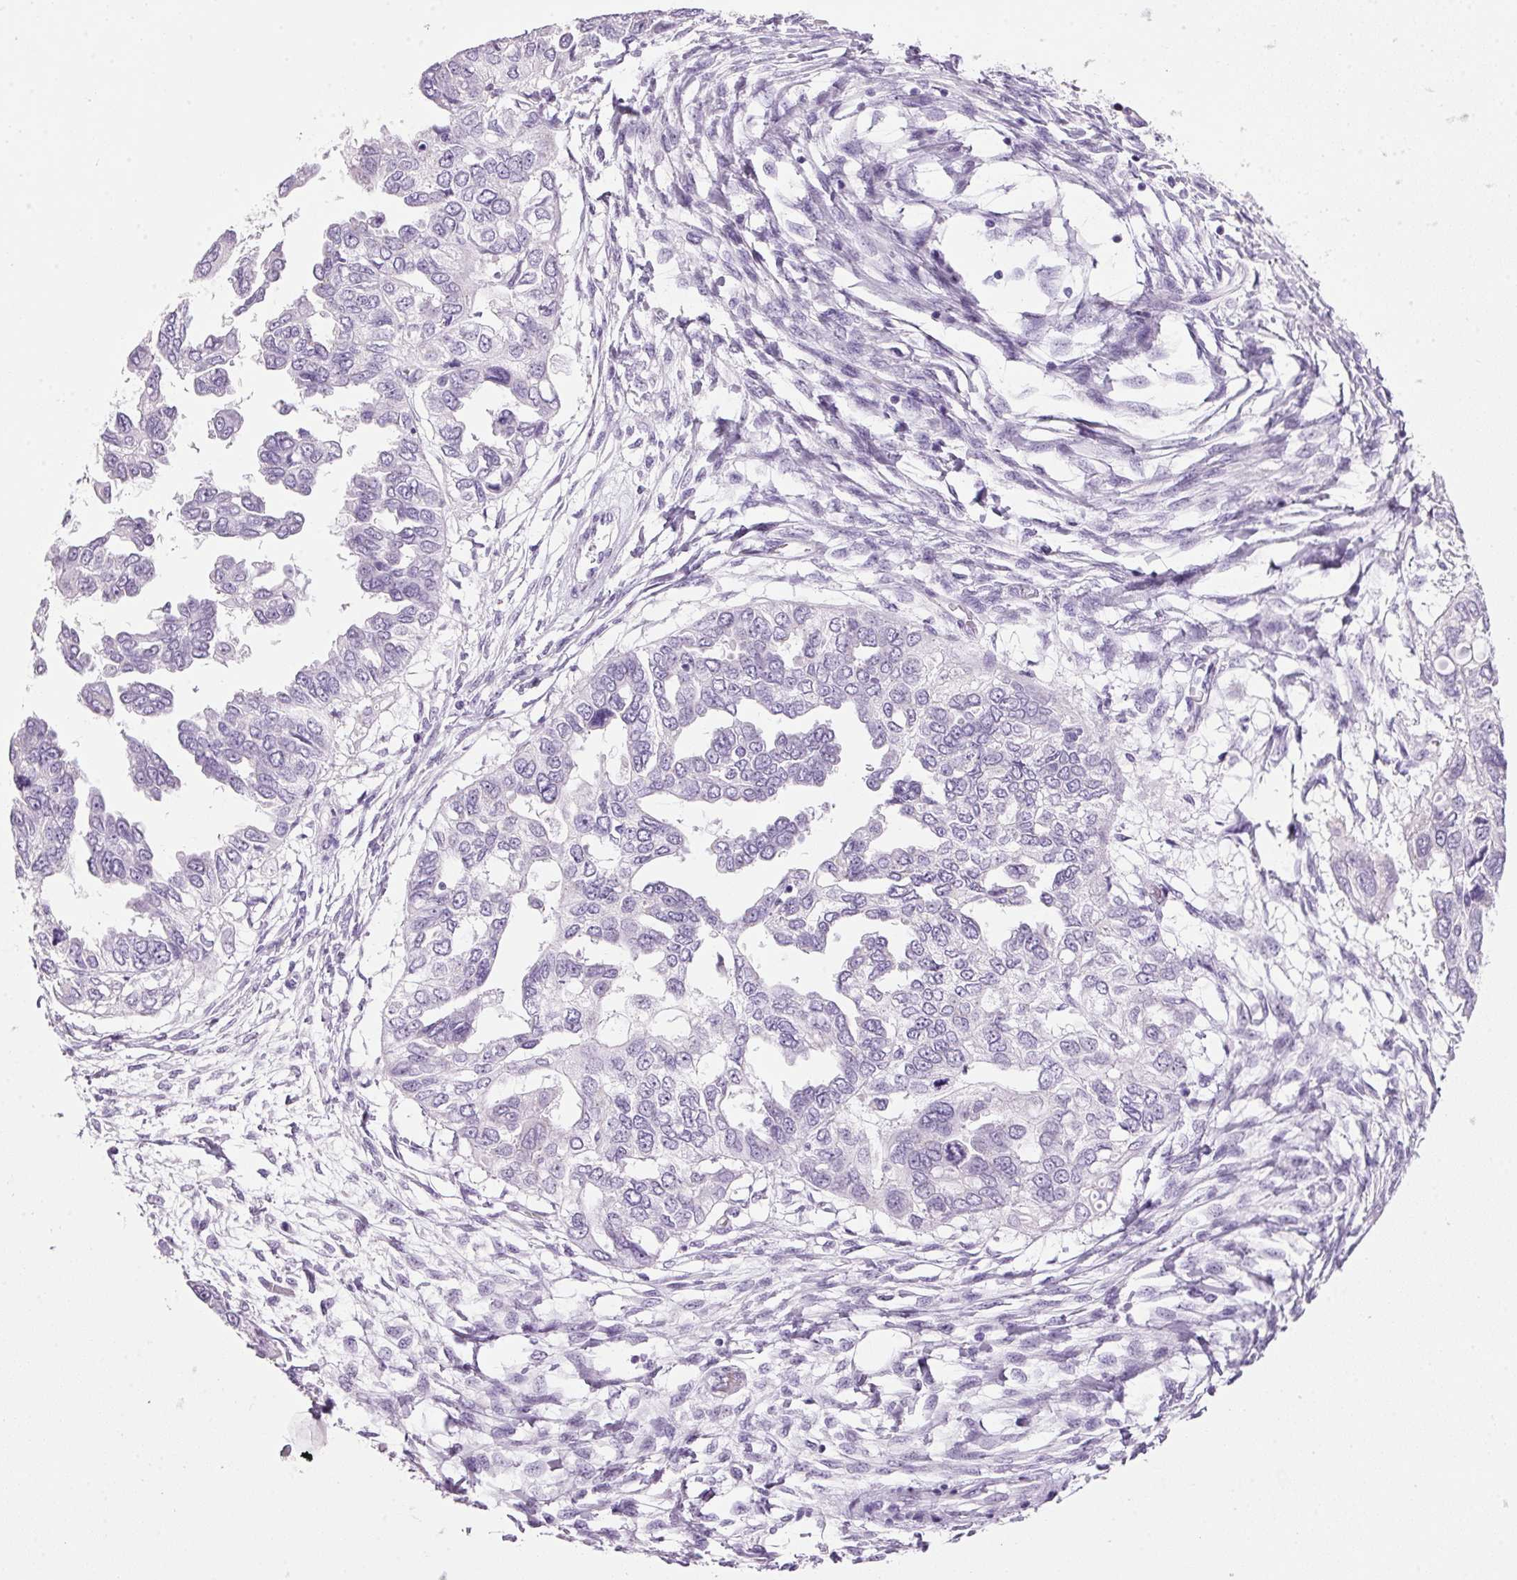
{"staining": {"intensity": "negative", "quantity": "none", "location": "none"}, "tissue": "ovarian cancer", "cell_type": "Tumor cells", "image_type": "cancer", "snomed": [{"axis": "morphology", "description": "Cystadenocarcinoma, serous, NOS"}, {"axis": "topography", "description": "Ovary"}], "caption": "An immunohistochemistry histopathology image of ovarian cancer (serous cystadenocarcinoma) is shown. There is no staining in tumor cells of ovarian cancer (serous cystadenocarcinoma).", "gene": "PPP1R1A", "patient": {"sex": "female", "age": 53}}